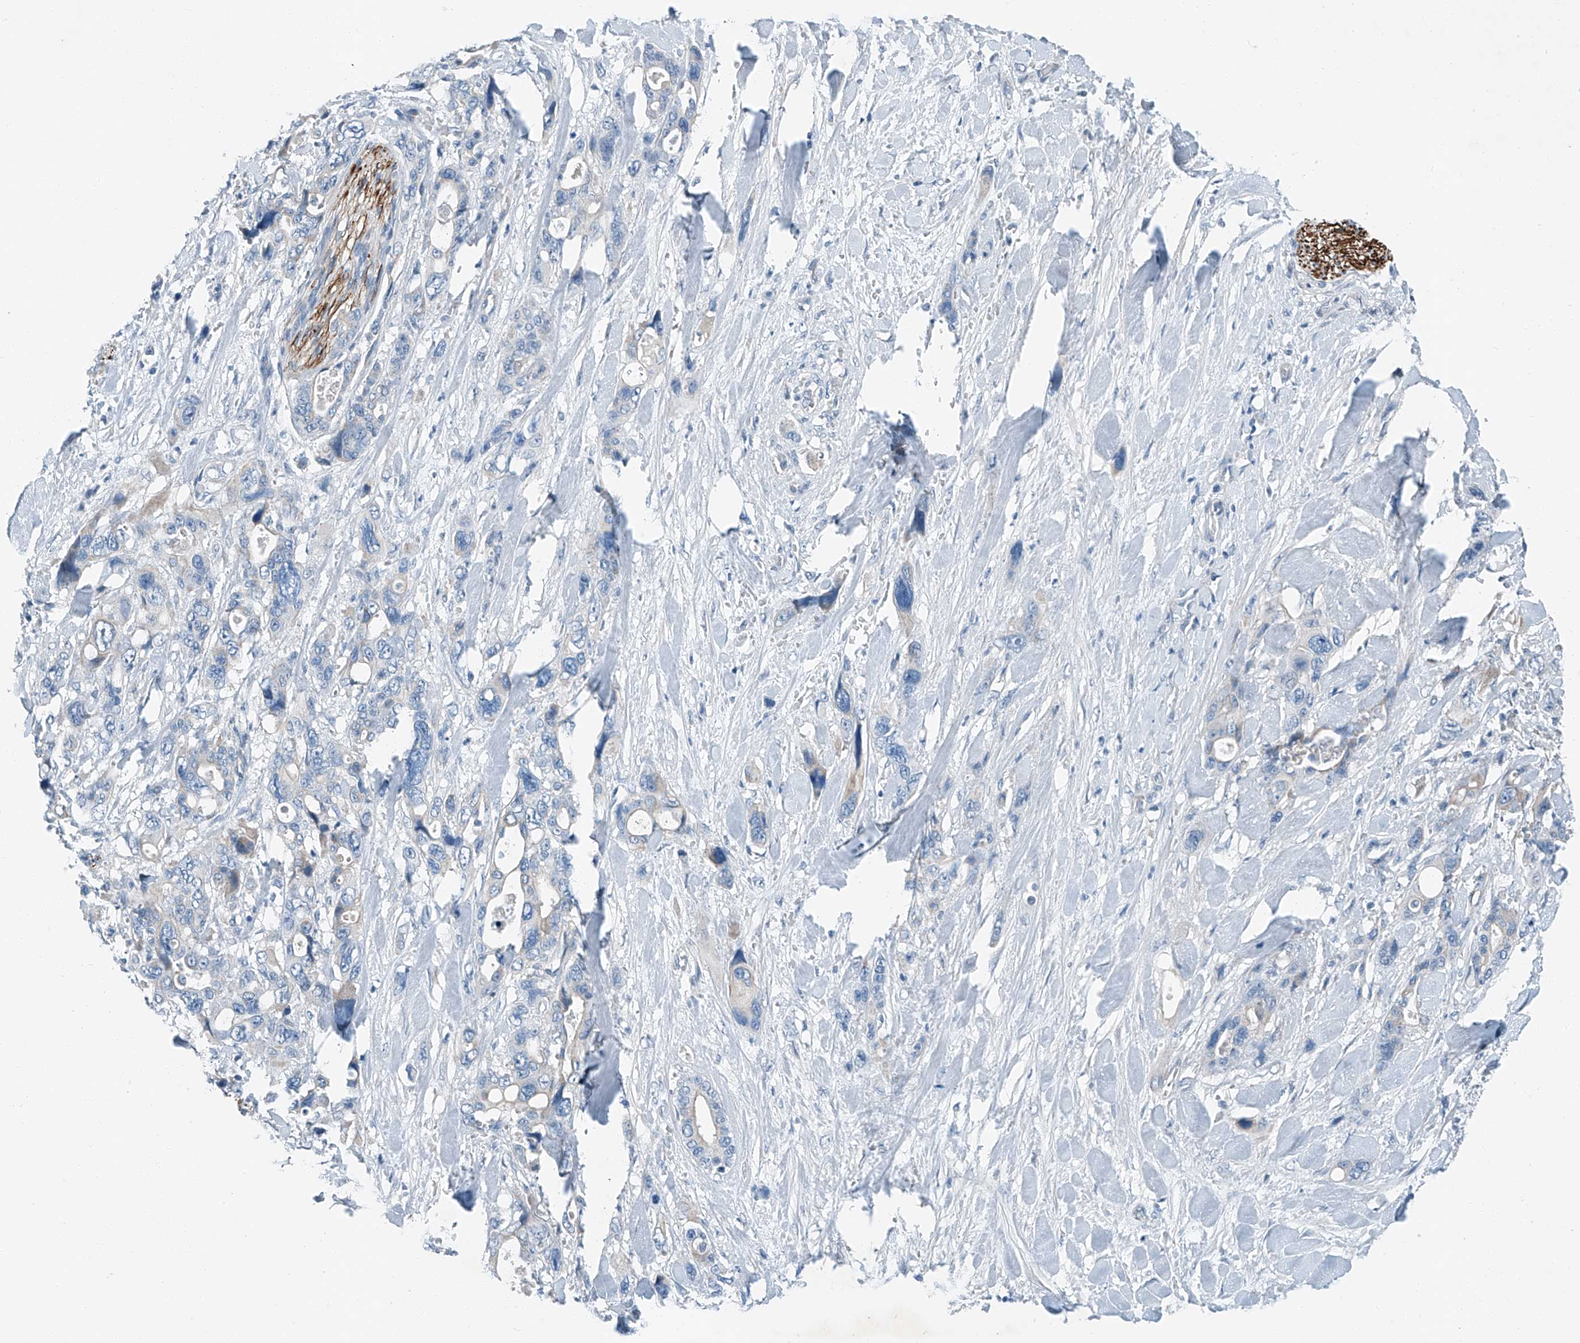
{"staining": {"intensity": "negative", "quantity": "none", "location": "none"}, "tissue": "pancreatic cancer", "cell_type": "Tumor cells", "image_type": "cancer", "snomed": [{"axis": "morphology", "description": "Adenocarcinoma, NOS"}, {"axis": "topography", "description": "Pancreas"}], "caption": "Immunohistochemical staining of pancreatic cancer (adenocarcinoma) reveals no significant expression in tumor cells.", "gene": "MDGA1", "patient": {"sex": "male", "age": 46}}